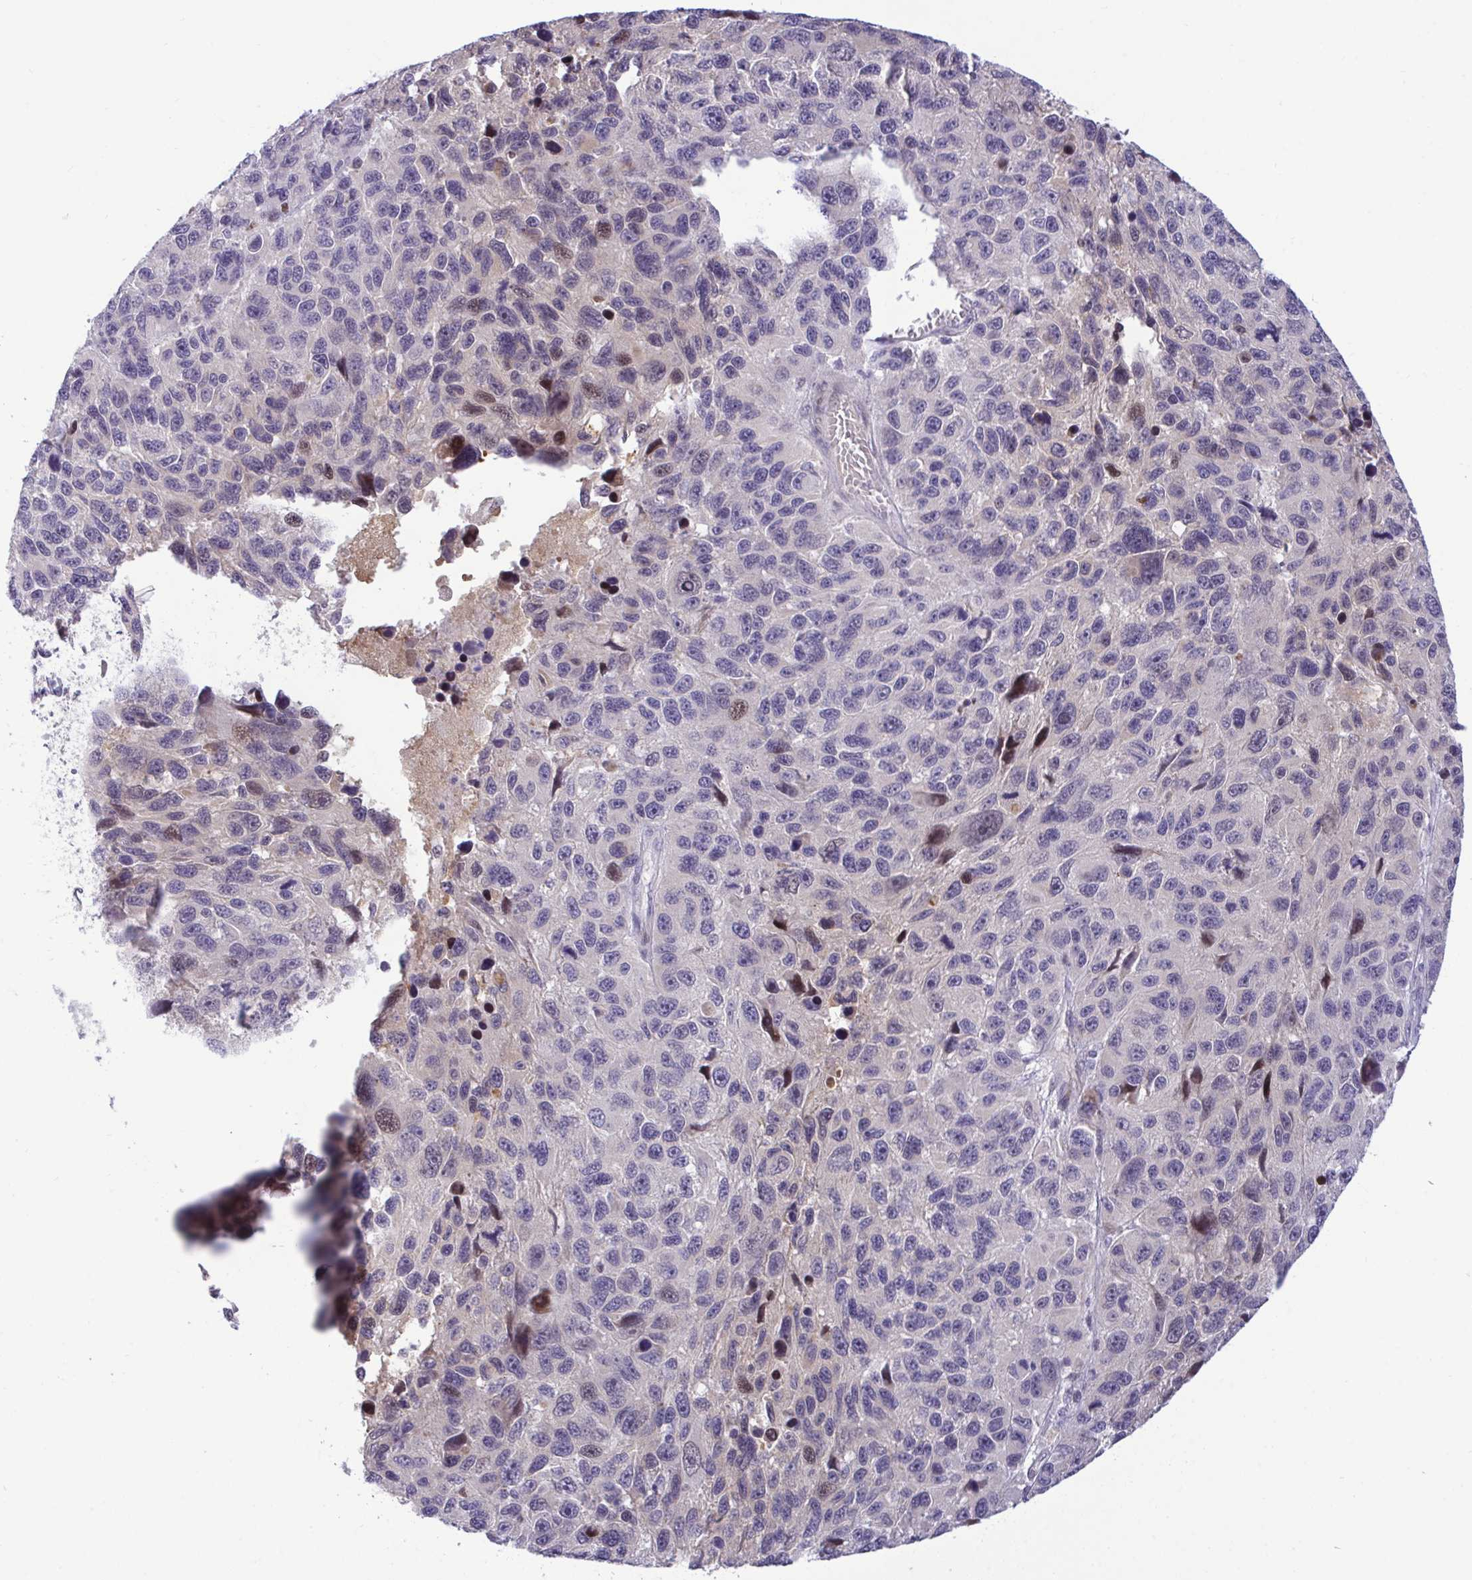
{"staining": {"intensity": "weak", "quantity": "<25%", "location": "nuclear"}, "tissue": "melanoma", "cell_type": "Tumor cells", "image_type": "cancer", "snomed": [{"axis": "morphology", "description": "Malignant melanoma, NOS"}, {"axis": "topography", "description": "Skin"}], "caption": "A micrograph of human malignant melanoma is negative for staining in tumor cells.", "gene": "EPOP", "patient": {"sex": "male", "age": 53}}